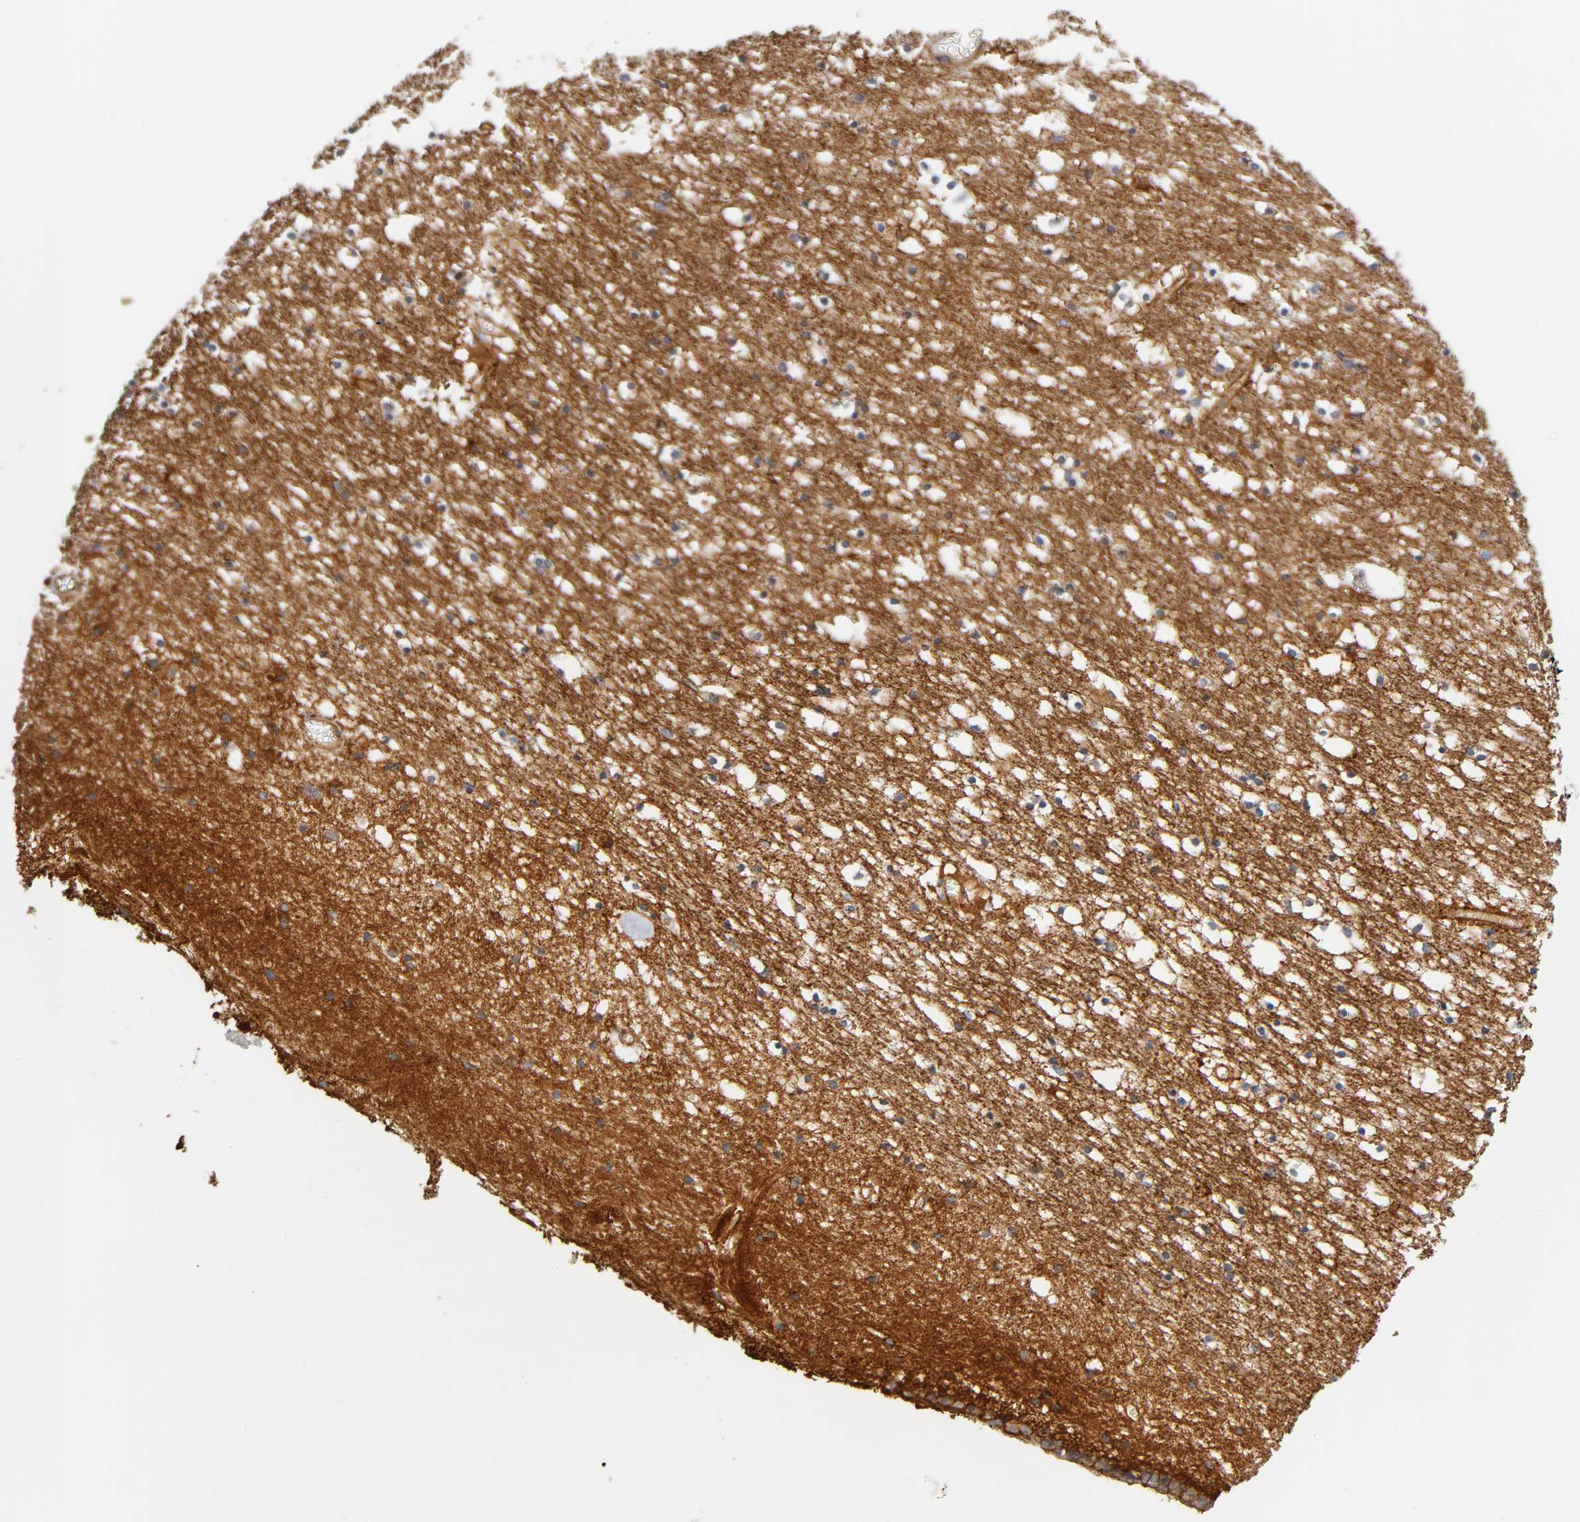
{"staining": {"intensity": "weak", "quantity": "25%-75%", "location": "cytoplasmic/membranous"}, "tissue": "caudate", "cell_type": "Glial cells", "image_type": "normal", "snomed": [{"axis": "morphology", "description": "Normal tissue, NOS"}, {"axis": "topography", "description": "Lateral ventricle wall"}], "caption": "Immunohistochemistry (DAB) staining of unremarkable caudate reveals weak cytoplasmic/membranous protein expression in about 25%-75% of glial cells. The staining was performed using DAB (3,3'-diaminobenzidine) to visualize the protein expression in brown, while the nuclei were stained in blue with hematoxylin (Magnification: 20x).", "gene": "SPTAN1", "patient": {"sex": "male", "age": 45}}